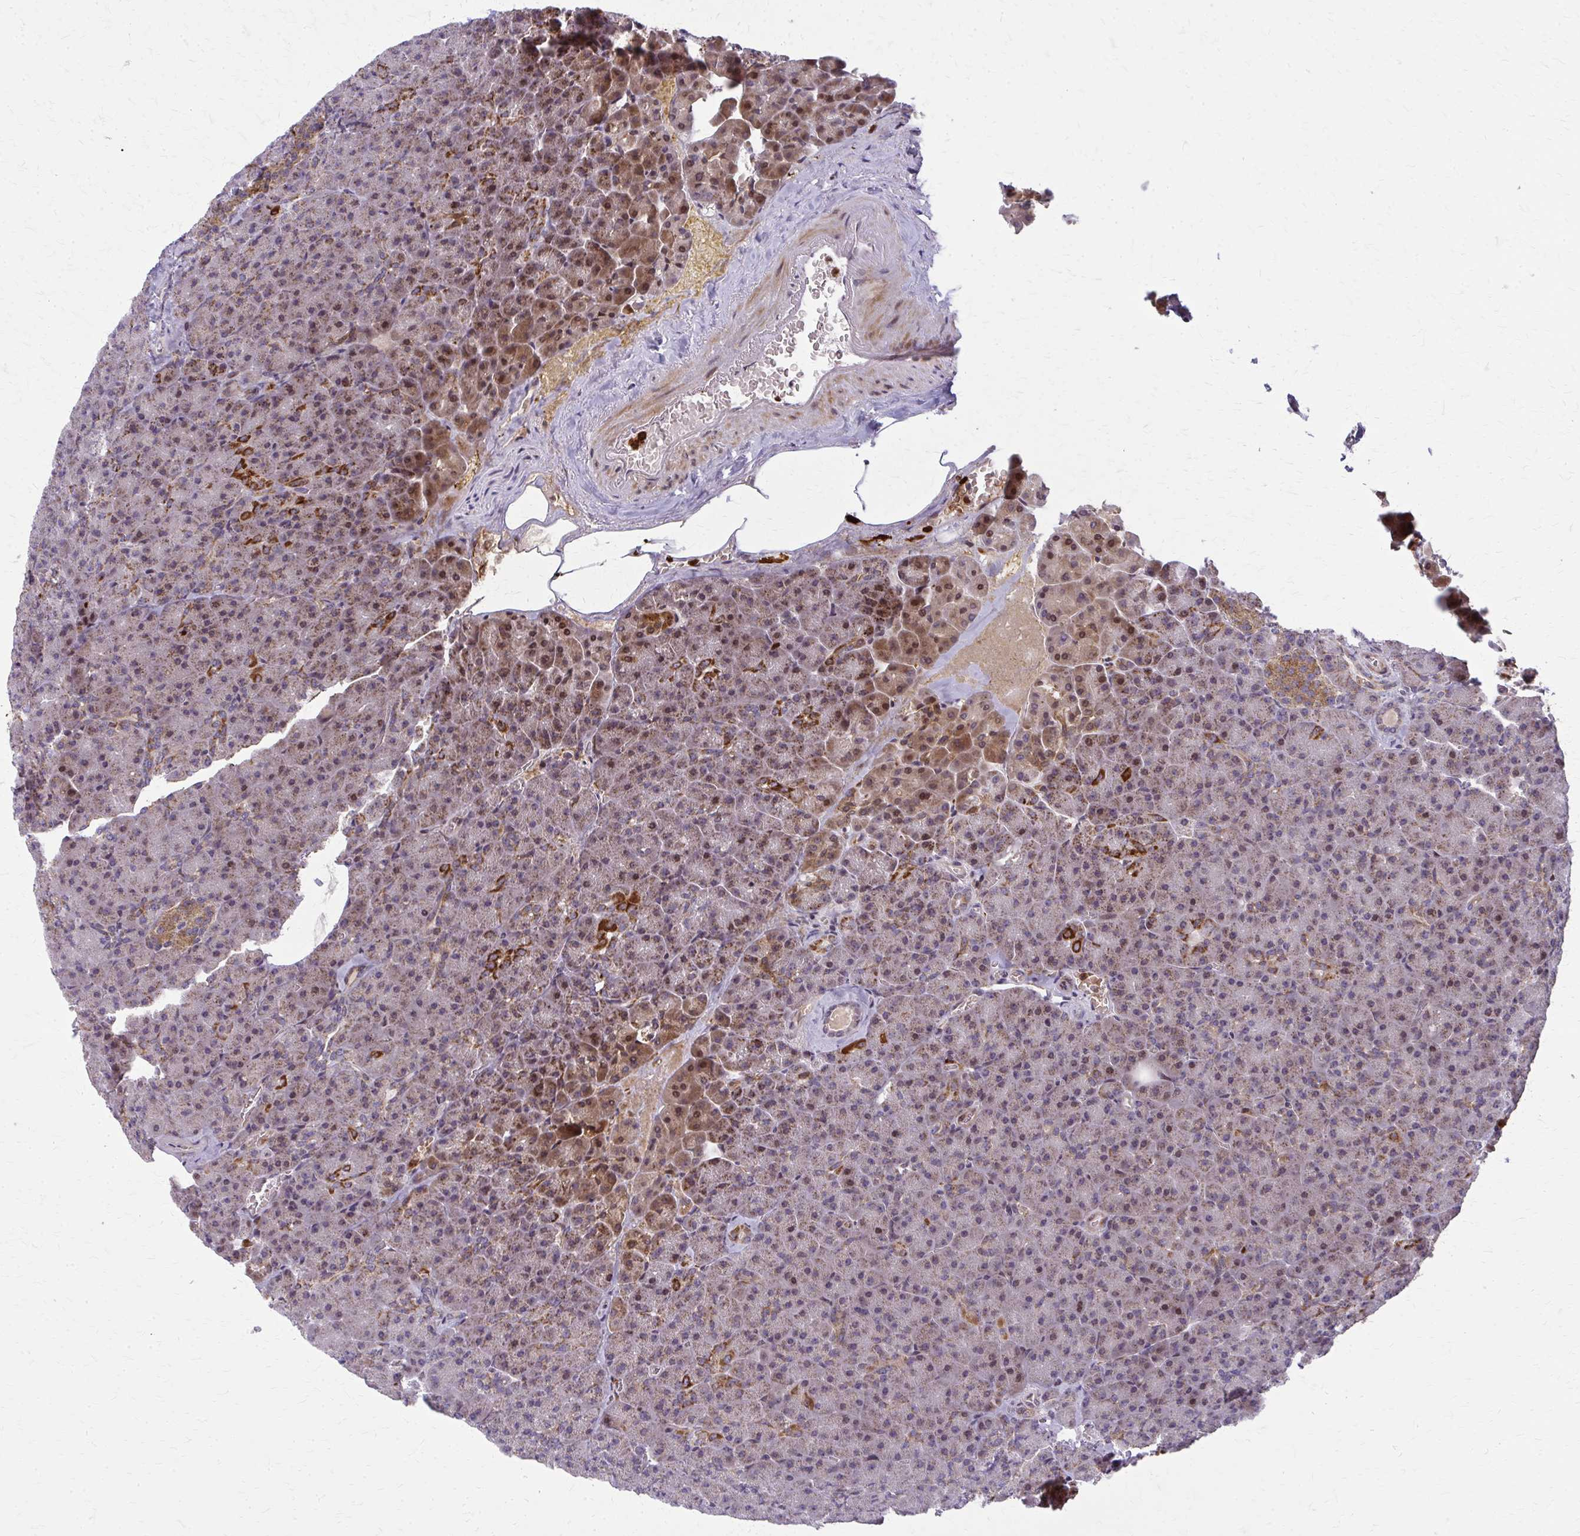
{"staining": {"intensity": "strong", "quantity": "25%-75%", "location": "cytoplasmic/membranous,nuclear"}, "tissue": "pancreas", "cell_type": "Exocrine glandular cells", "image_type": "normal", "snomed": [{"axis": "morphology", "description": "Normal tissue, NOS"}, {"axis": "topography", "description": "Pancreas"}], "caption": "Immunohistochemistry (DAB (3,3'-diaminobenzidine)) staining of benign pancreas displays strong cytoplasmic/membranous,nuclear protein staining in about 25%-75% of exocrine glandular cells. Nuclei are stained in blue.", "gene": "MCCC1", "patient": {"sex": "female", "age": 74}}